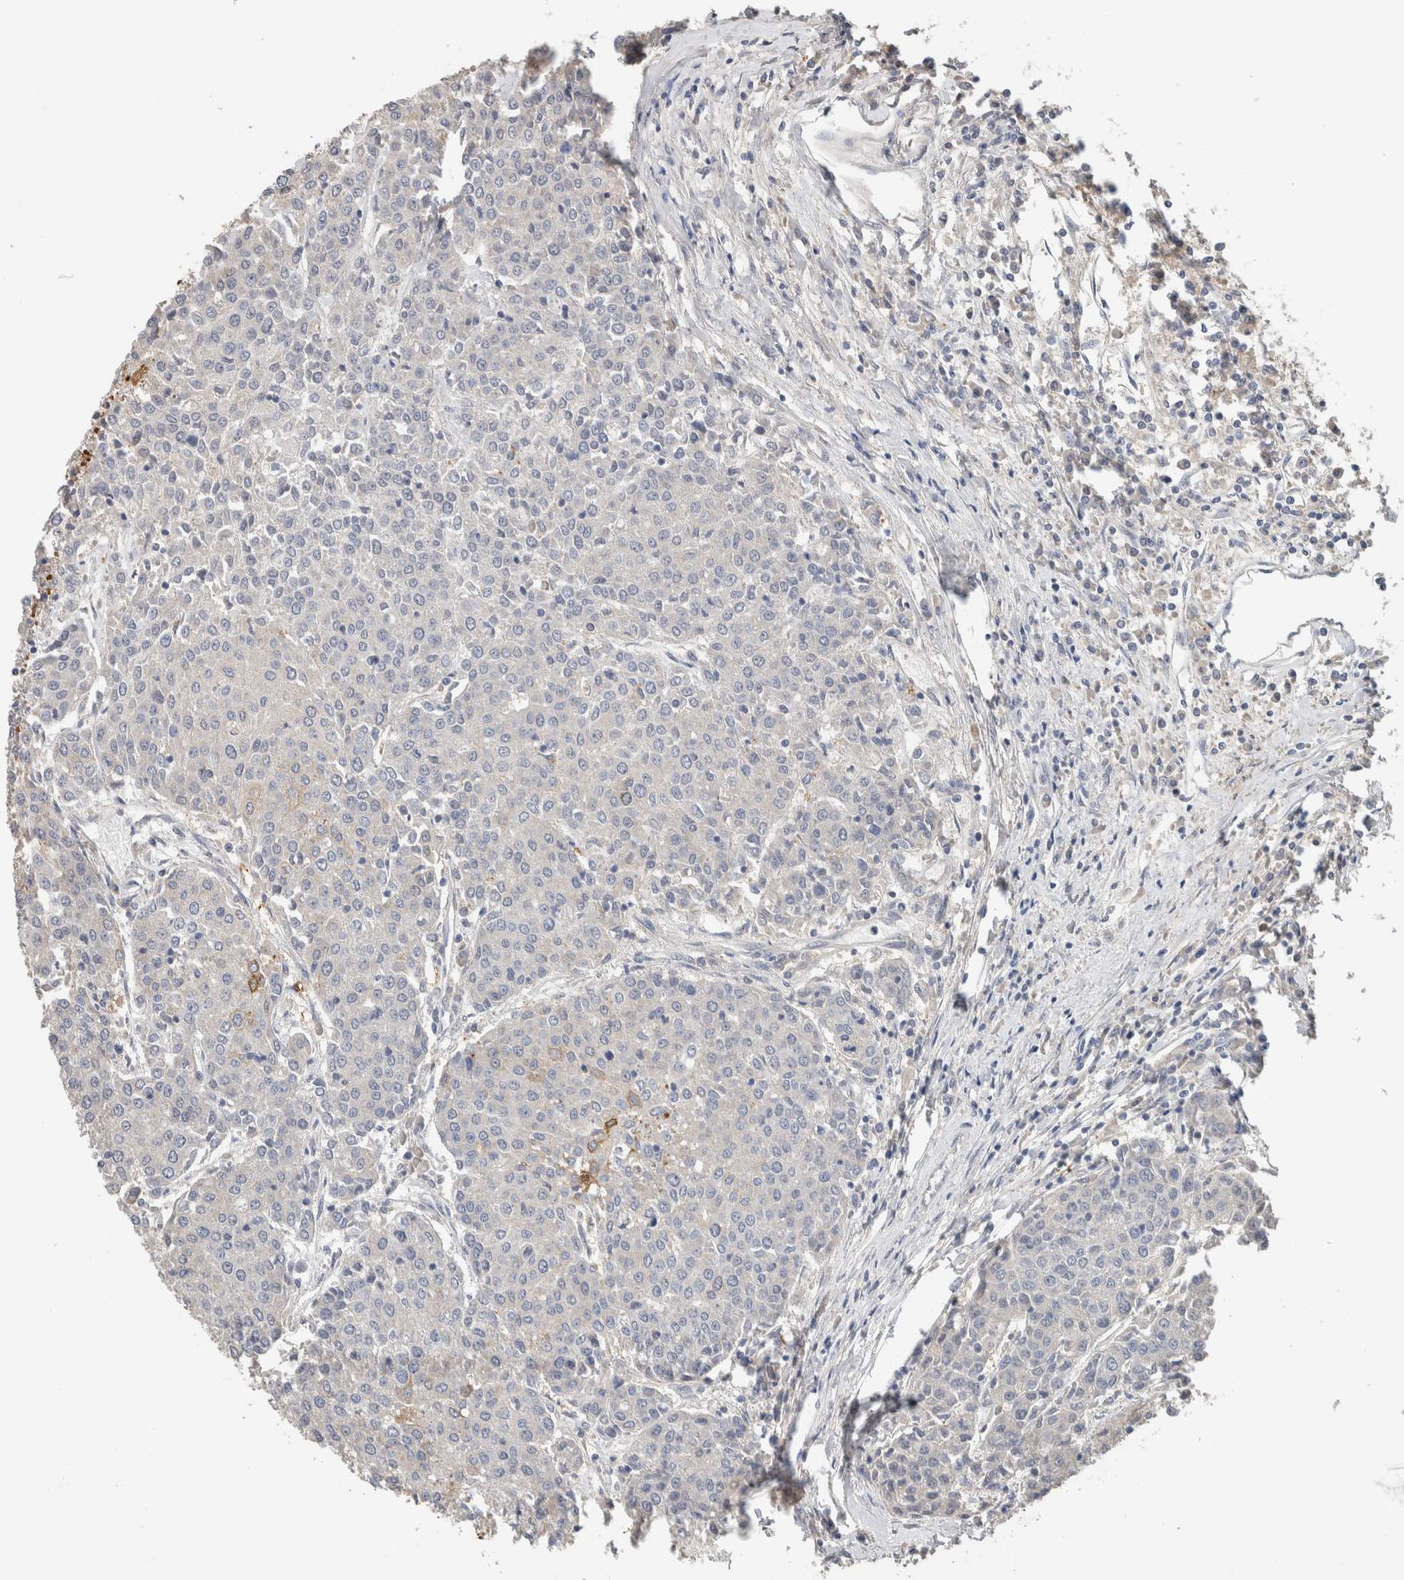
{"staining": {"intensity": "negative", "quantity": "none", "location": "none"}, "tissue": "urothelial cancer", "cell_type": "Tumor cells", "image_type": "cancer", "snomed": [{"axis": "morphology", "description": "Urothelial carcinoma, High grade"}, {"axis": "topography", "description": "Urinary bladder"}], "caption": "Immunohistochemistry (IHC) of urothelial cancer demonstrates no expression in tumor cells. (Brightfield microscopy of DAB (3,3'-diaminobenzidine) immunohistochemistry (IHC) at high magnification).", "gene": "CYSRT1", "patient": {"sex": "female", "age": 85}}